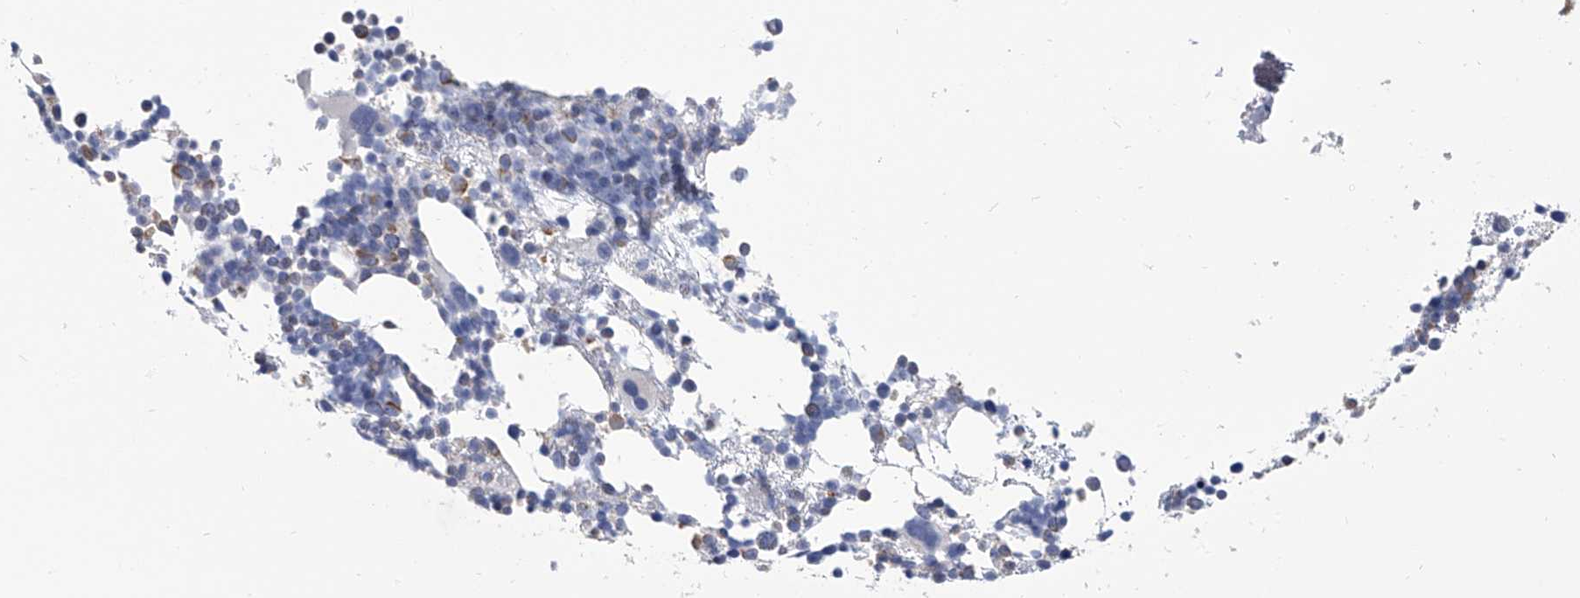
{"staining": {"intensity": "moderate", "quantity": "<25%", "location": "cytoplasmic/membranous"}, "tissue": "bone marrow", "cell_type": "Hematopoietic cells", "image_type": "normal", "snomed": [{"axis": "morphology", "description": "Normal tissue, NOS"}, {"axis": "topography", "description": "Bone marrow"}], "caption": "An image showing moderate cytoplasmic/membranous positivity in approximately <25% of hematopoietic cells in normal bone marrow, as visualized by brown immunohistochemical staining.", "gene": "SERPINB9", "patient": {"sex": "female", "age": 57}}